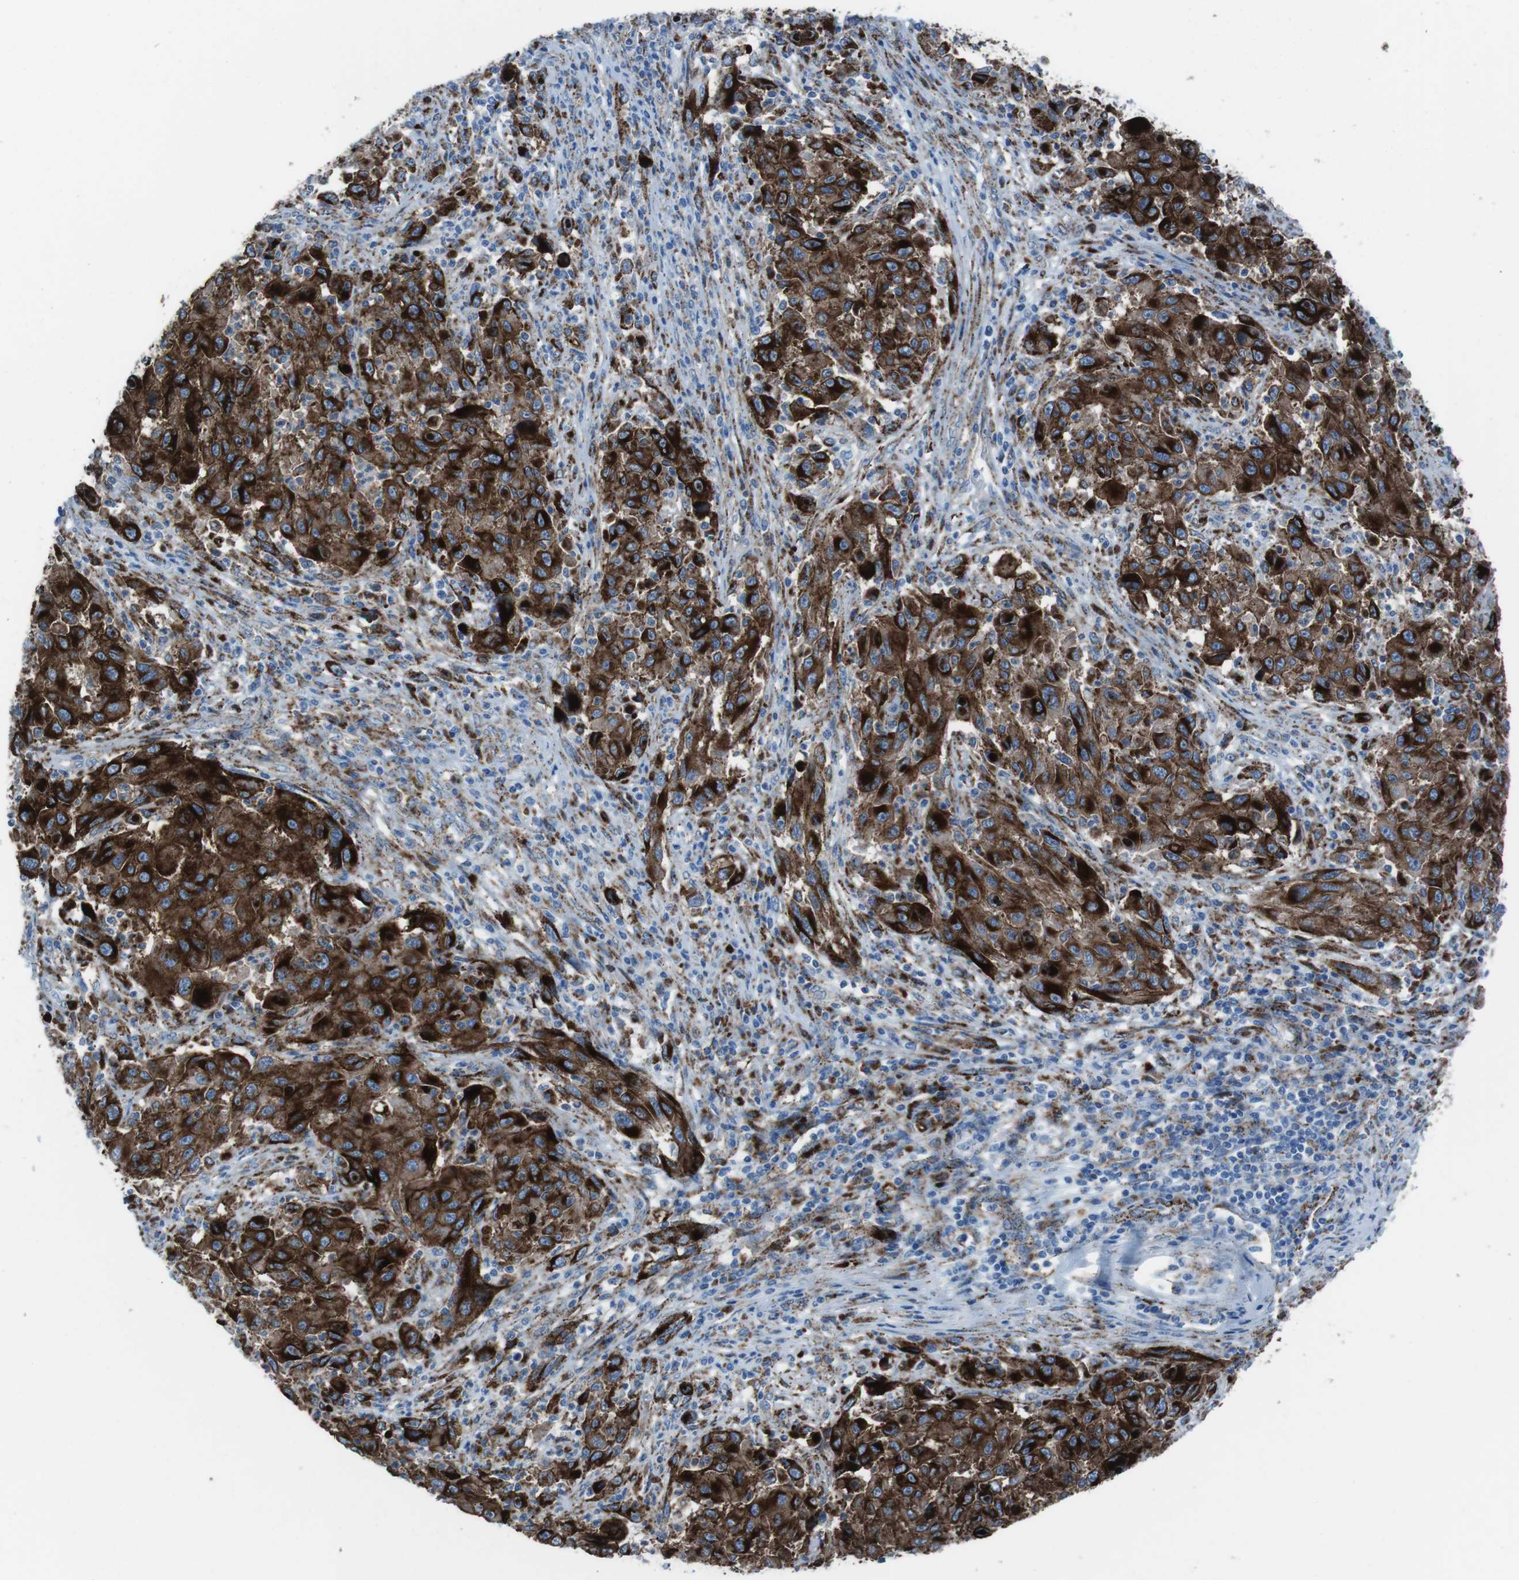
{"staining": {"intensity": "strong", "quantity": ">75%", "location": "cytoplasmic/membranous"}, "tissue": "melanoma", "cell_type": "Tumor cells", "image_type": "cancer", "snomed": [{"axis": "morphology", "description": "Malignant melanoma, Metastatic site"}, {"axis": "topography", "description": "Lymph node"}], "caption": "Strong cytoplasmic/membranous positivity for a protein is appreciated in about >75% of tumor cells of malignant melanoma (metastatic site) using IHC.", "gene": "SCARB2", "patient": {"sex": "male", "age": 61}}